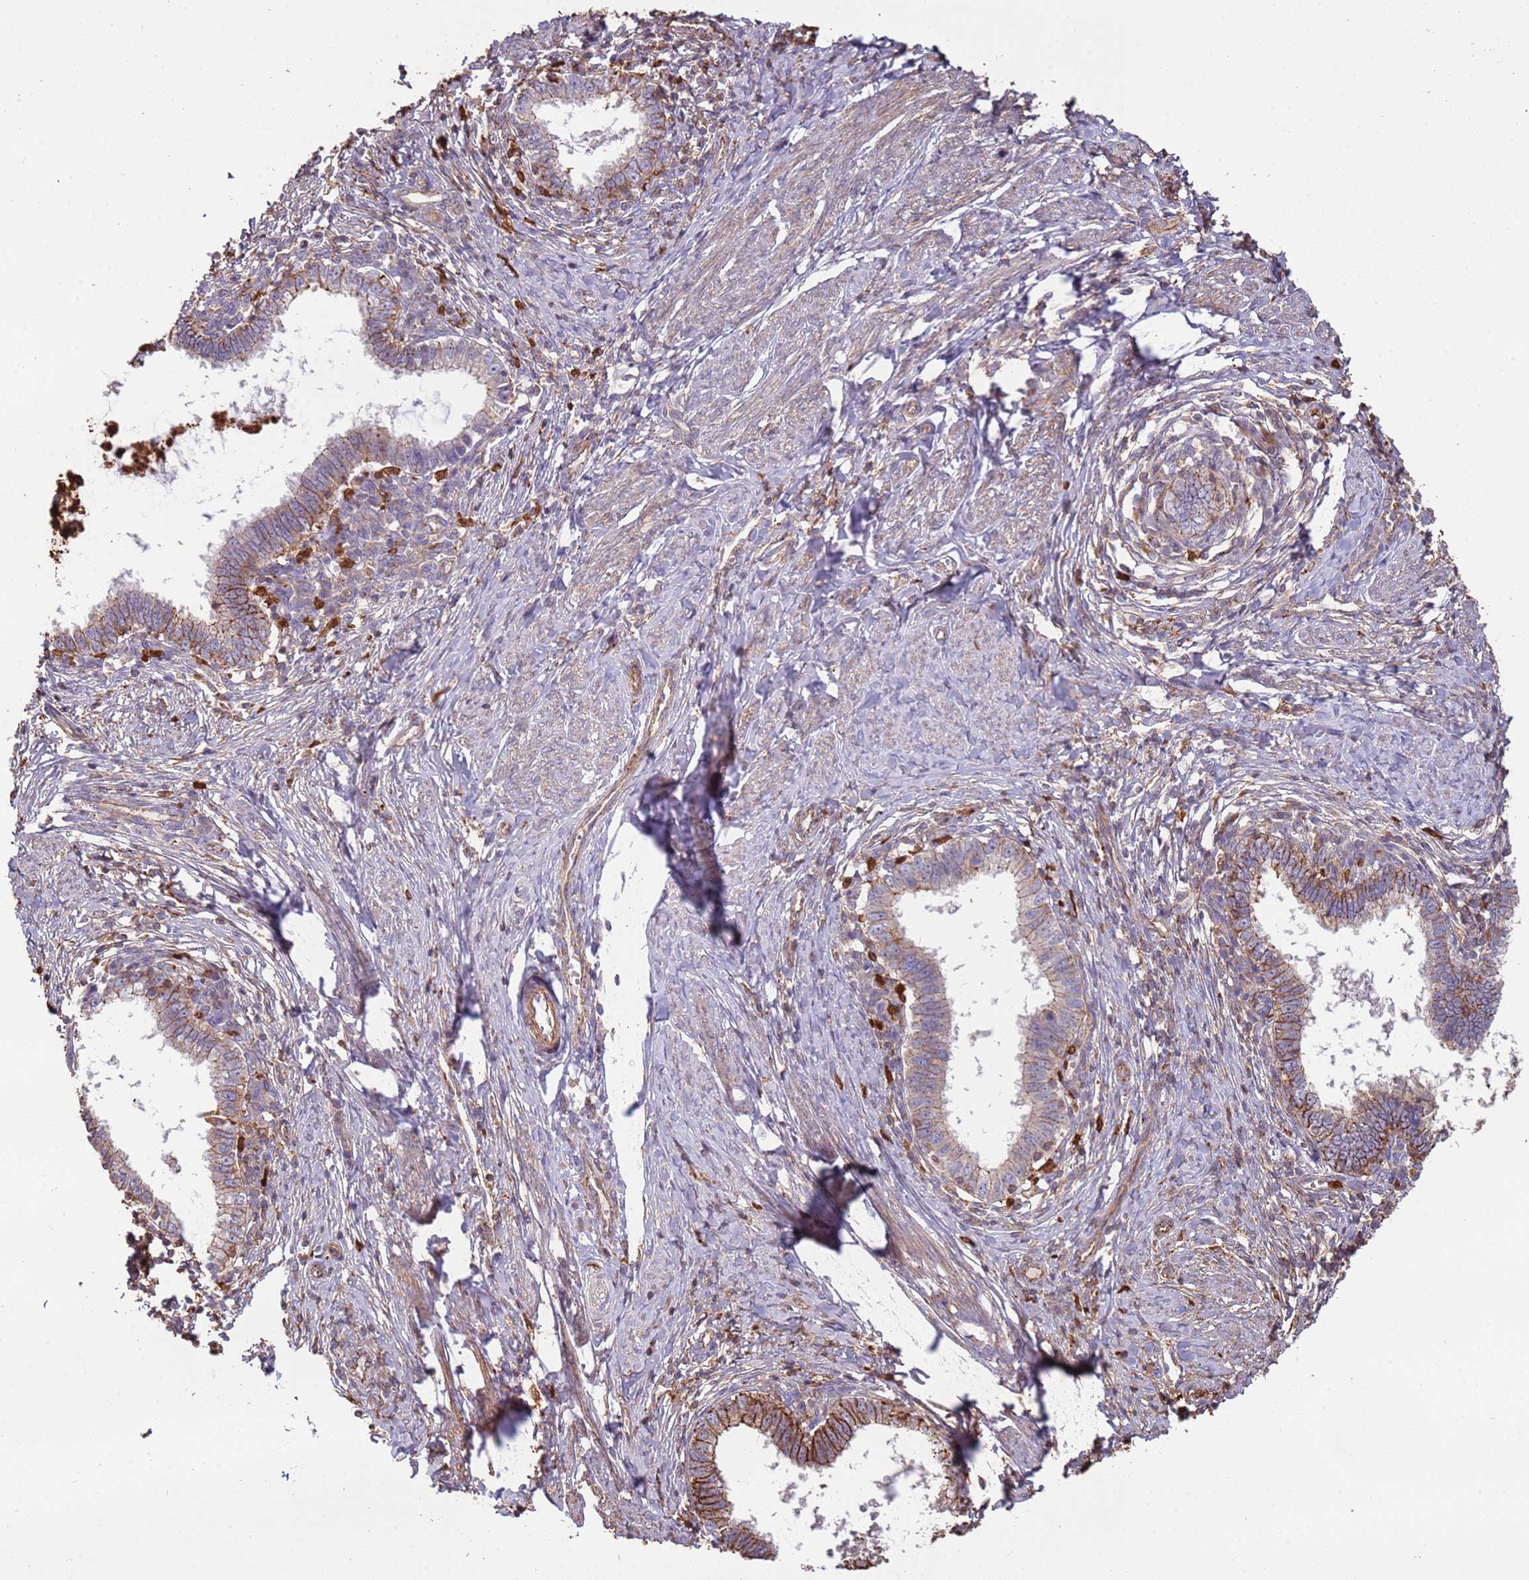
{"staining": {"intensity": "moderate", "quantity": "25%-75%", "location": "cytoplasmic/membranous"}, "tissue": "cervical cancer", "cell_type": "Tumor cells", "image_type": "cancer", "snomed": [{"axis": "morphology", "description": "Adenocarcinoma, NOS"}, {"axis": "topography", "description": "Cervix"}], "caption": "Adenocarcinoma (cervical) stained with a protein marker demonstrates moderate staining in tumor cells.", "gene": "NDUFAF4", "patient": {"sex": "female", "age": 36}}